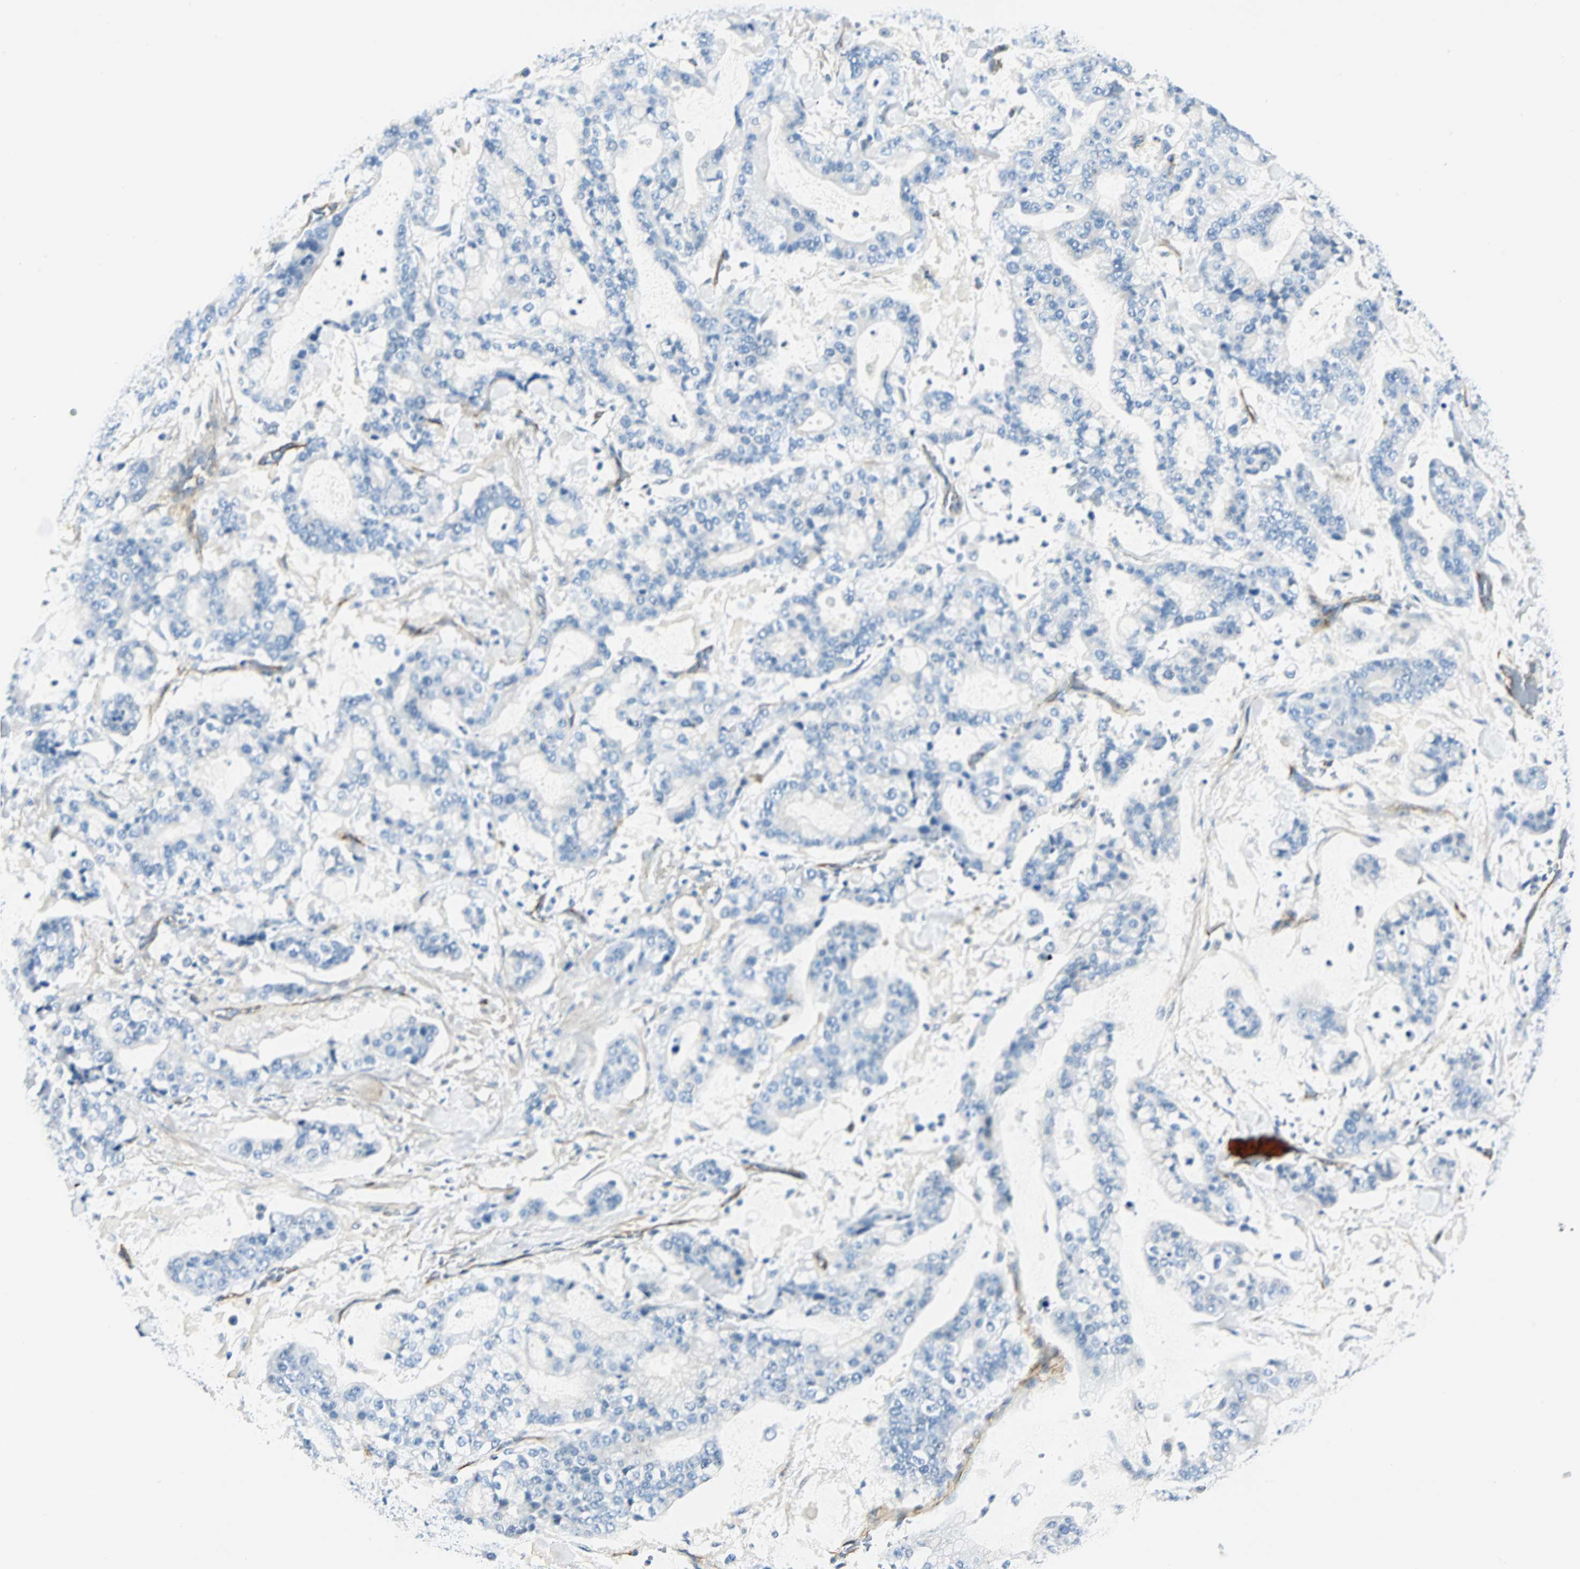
{"staining": {"intensity": "negative", "quantity": "none", "location": "none"}, "tissue": "stomach cancer", "cell_type": "Tumor cells", "image_type": "cancer", "snomed": [{"axis": "morphology", "description": "Normal tissue, NOS"}, {"axis": "morphology", "description": "Adenocarcinoma, NOS"}, {"axis": "topography", "description": "Stomach, upper"}, {"axis": "topography", "description": "Stomach"}], "caption": "There is no significant staining in tumor cells of adenocarcinoma (stomach).", "gene": "VPS9D1", "patient": {"sex": "male", "age": 76}}